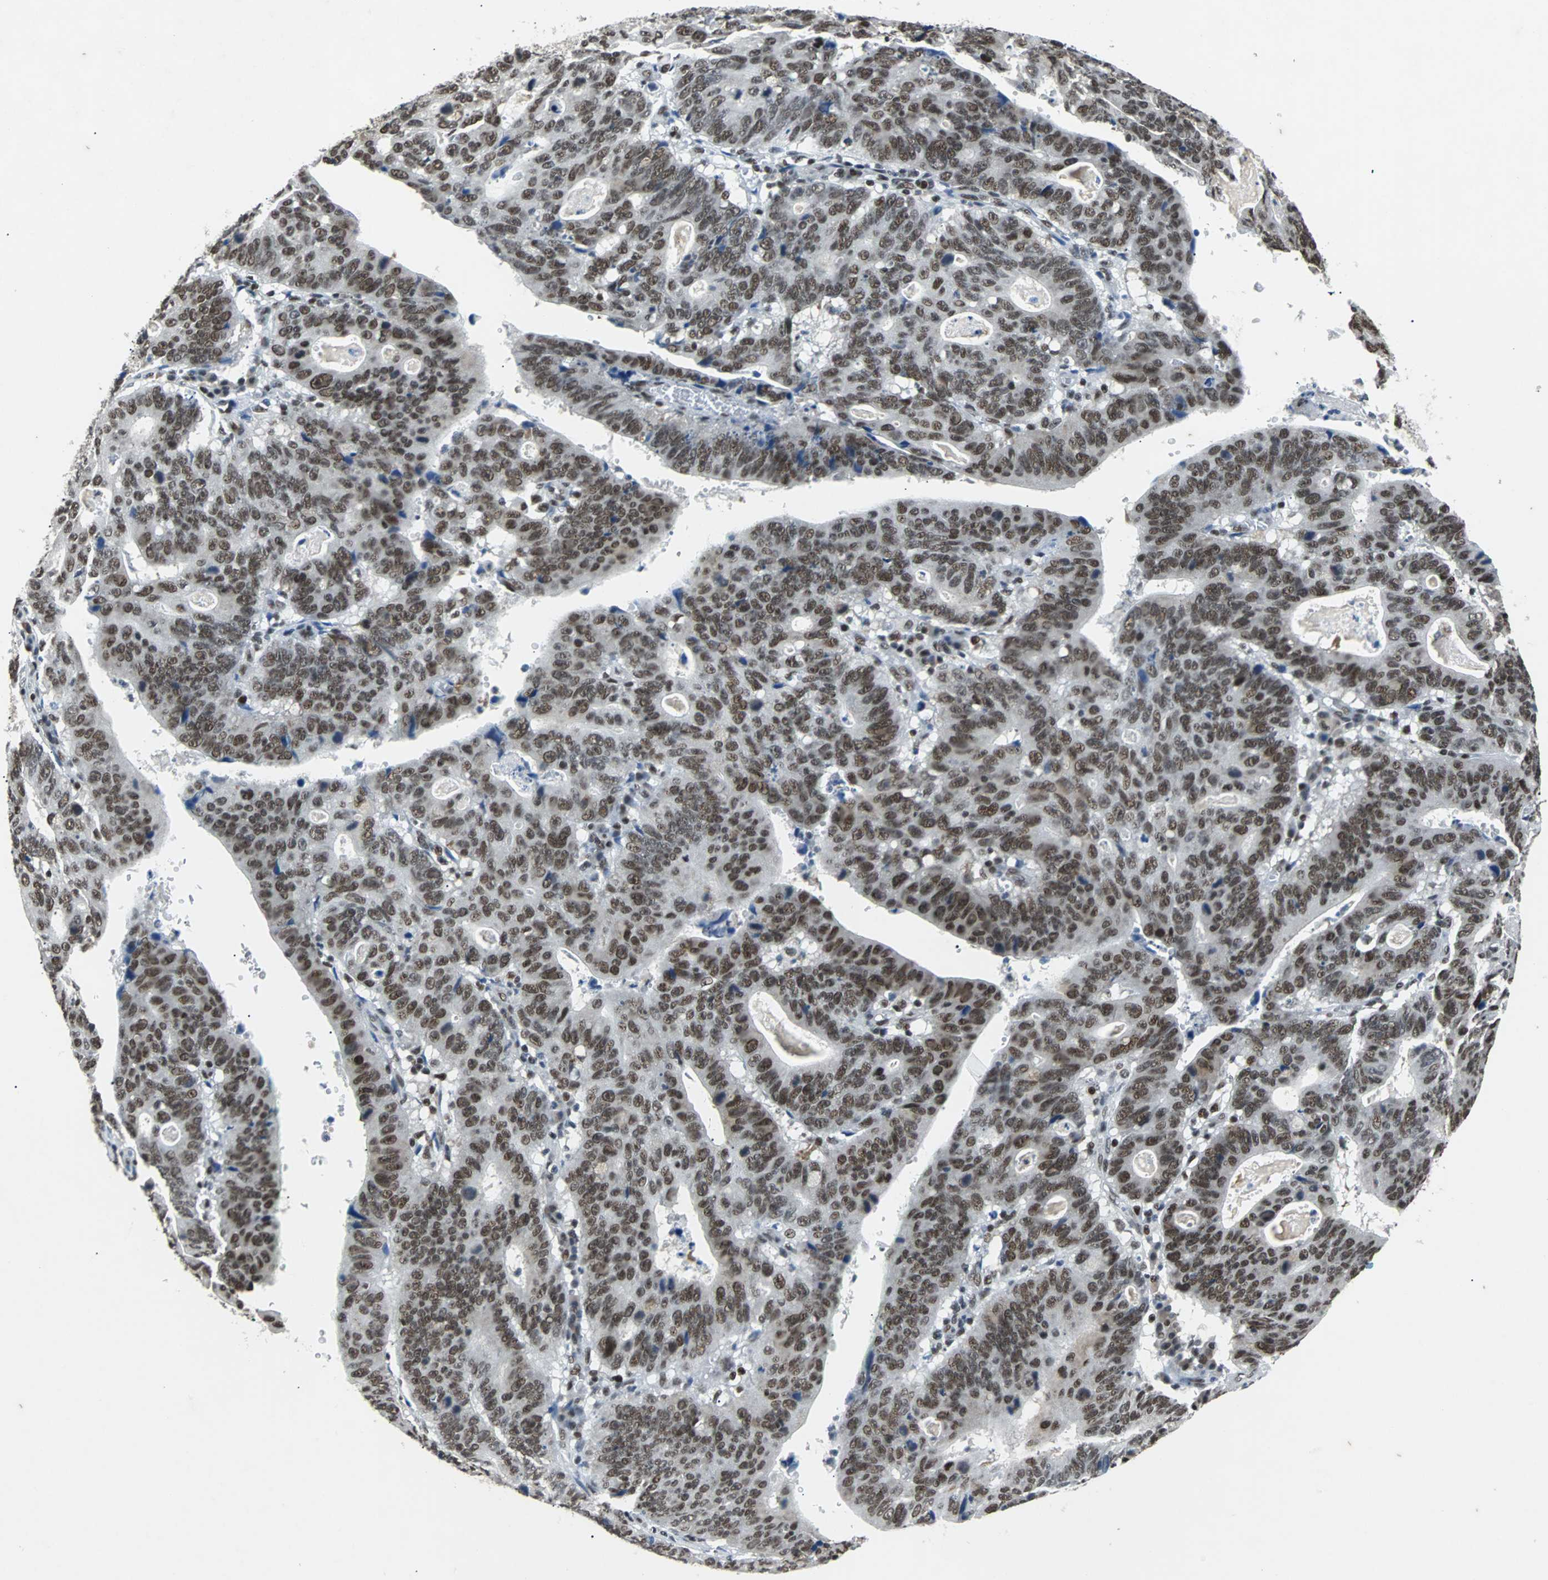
{"staining": {"intensity": "moderate", "quantity": ">75%", "location": "nuclear"}, "tissue": "stomach cancer", "cell_type": "Tumor cells", "image_type": "cancer", "snomed": [{"axis": "morphology", "description": "Adenocarcinoma, NOS"}, {"axis": "topography", "description": "Stomach"}], "caption": "The immunohistochemical stain highlights moderate nuclear staining in tumor cells of adenocarcinoma (stomach) tissue. The protein is shown in brown color, while the nuclei are stained blue.", "gene": "GATAD2A", "patient": {"sex": "male", "age": 59}}